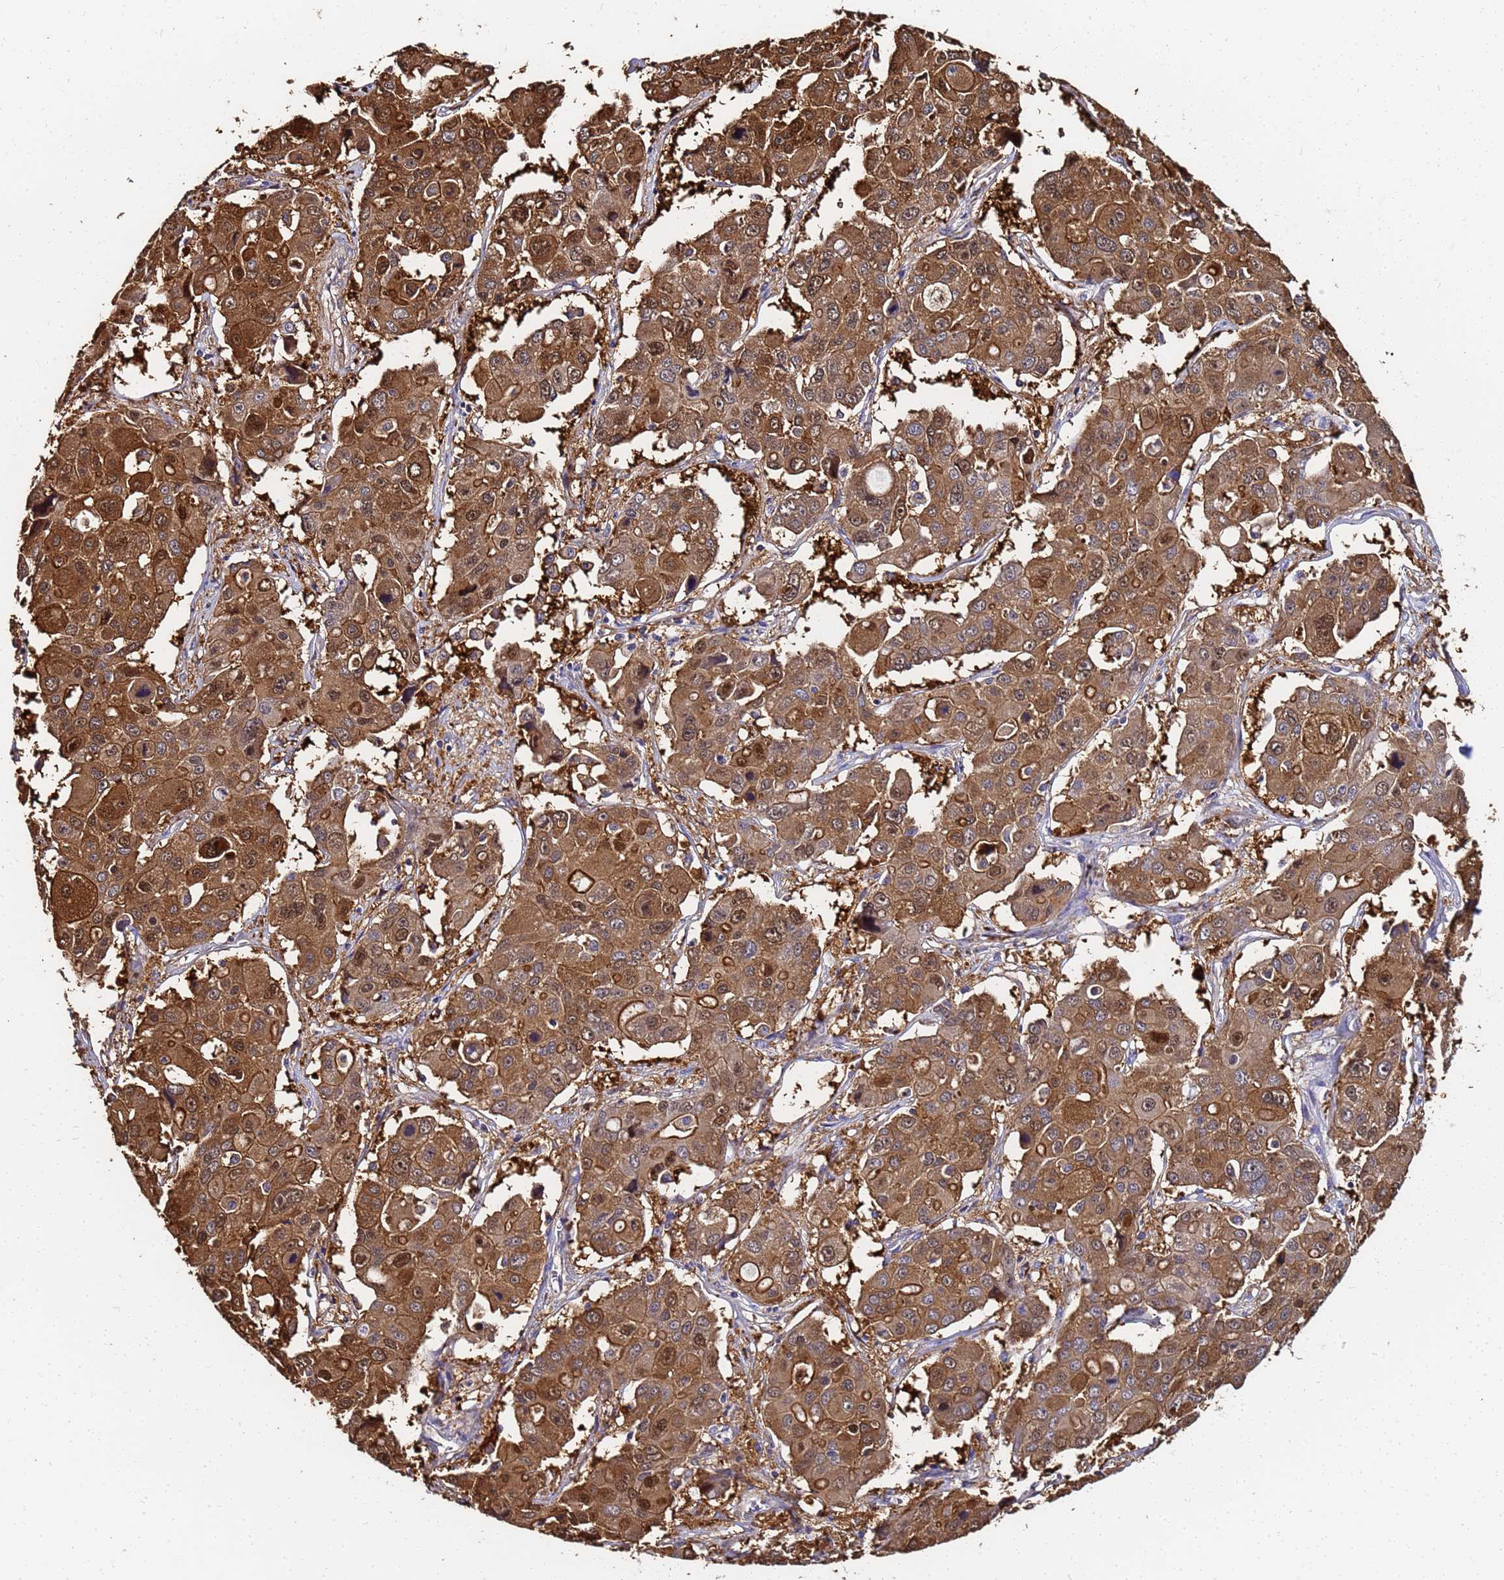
{"staining": {"intensity": "moderate", "quantity": ">75%", "location": "cytoplasmic/membranous,nuclear"}, "tissue": "liver cancer", "cell_type": "Tumor cells", "image_type": "cancer", "snomed": [{"axis": "morphology", "description": "Cholangiocarcinoma"}, {"axis": "topography", "description": "Liver"}], "caption": "Immunohistochemical staining of human liver cholangiocarcinoma reveals medium levels of moderate cytoplasmic/membranous and nuclear protein positivity in about >75% of tumor cells.", "gene": "NME1-NME2", "patient": {"sex": "male", "age": 67}}